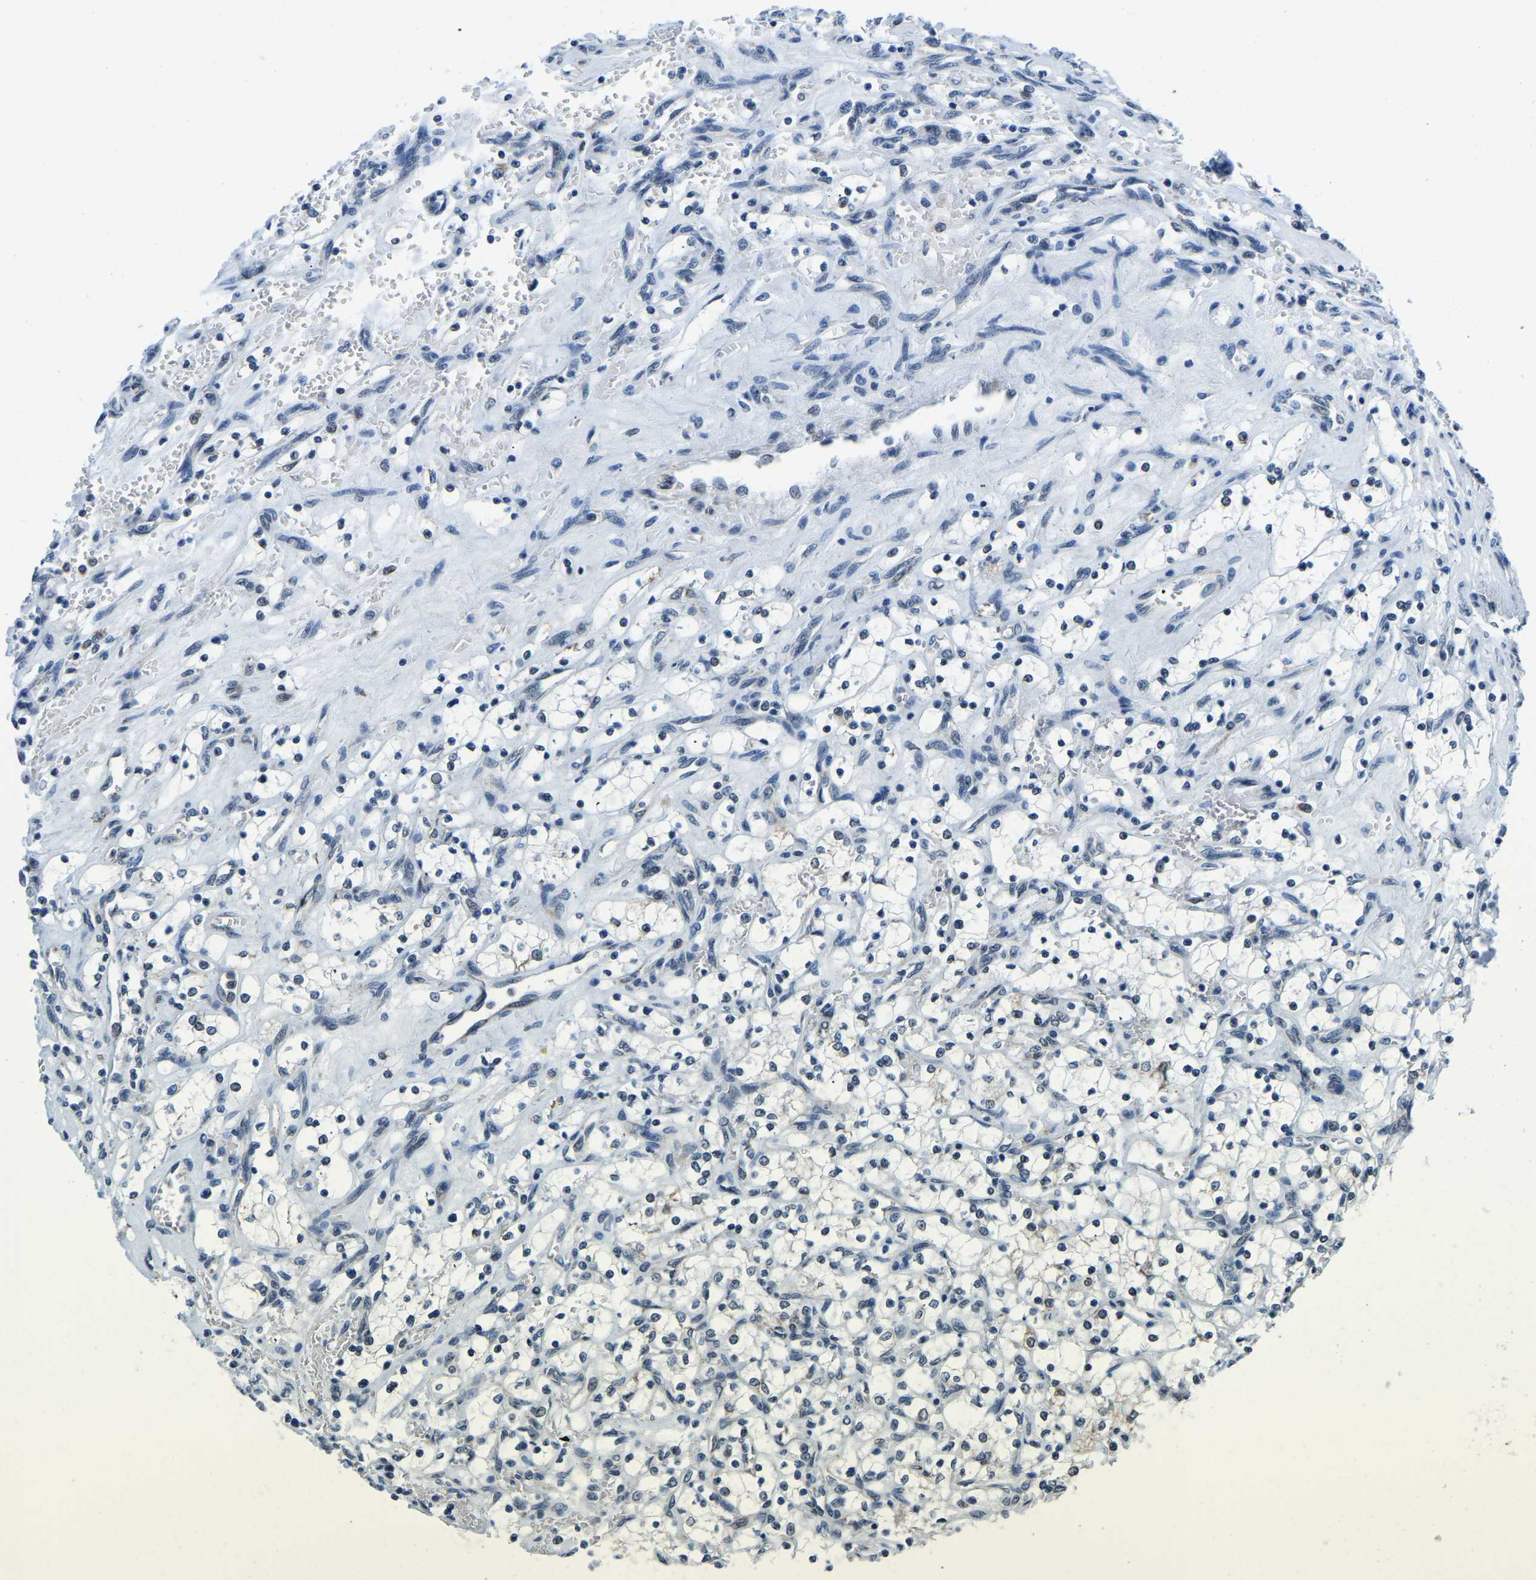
{"staining": {"intensity": "weak", "quantity": "<25%", "location": "nuclear"}, "tissue": "renal cancer", "cell_type": "Tumor cells", "image_type": "cancer", "snomed": [{"axis": "morphology", "description": "Adenocarcinoma, NOS"}, {"axis": "topography", "description": "Kidney"}], "caption": "Human renal adenocarcinoma stained for a protein using IHC displays no expression in tumor cells.", "gene": "BNIP3L", "patient": {"sex": "female", "age": 69}}